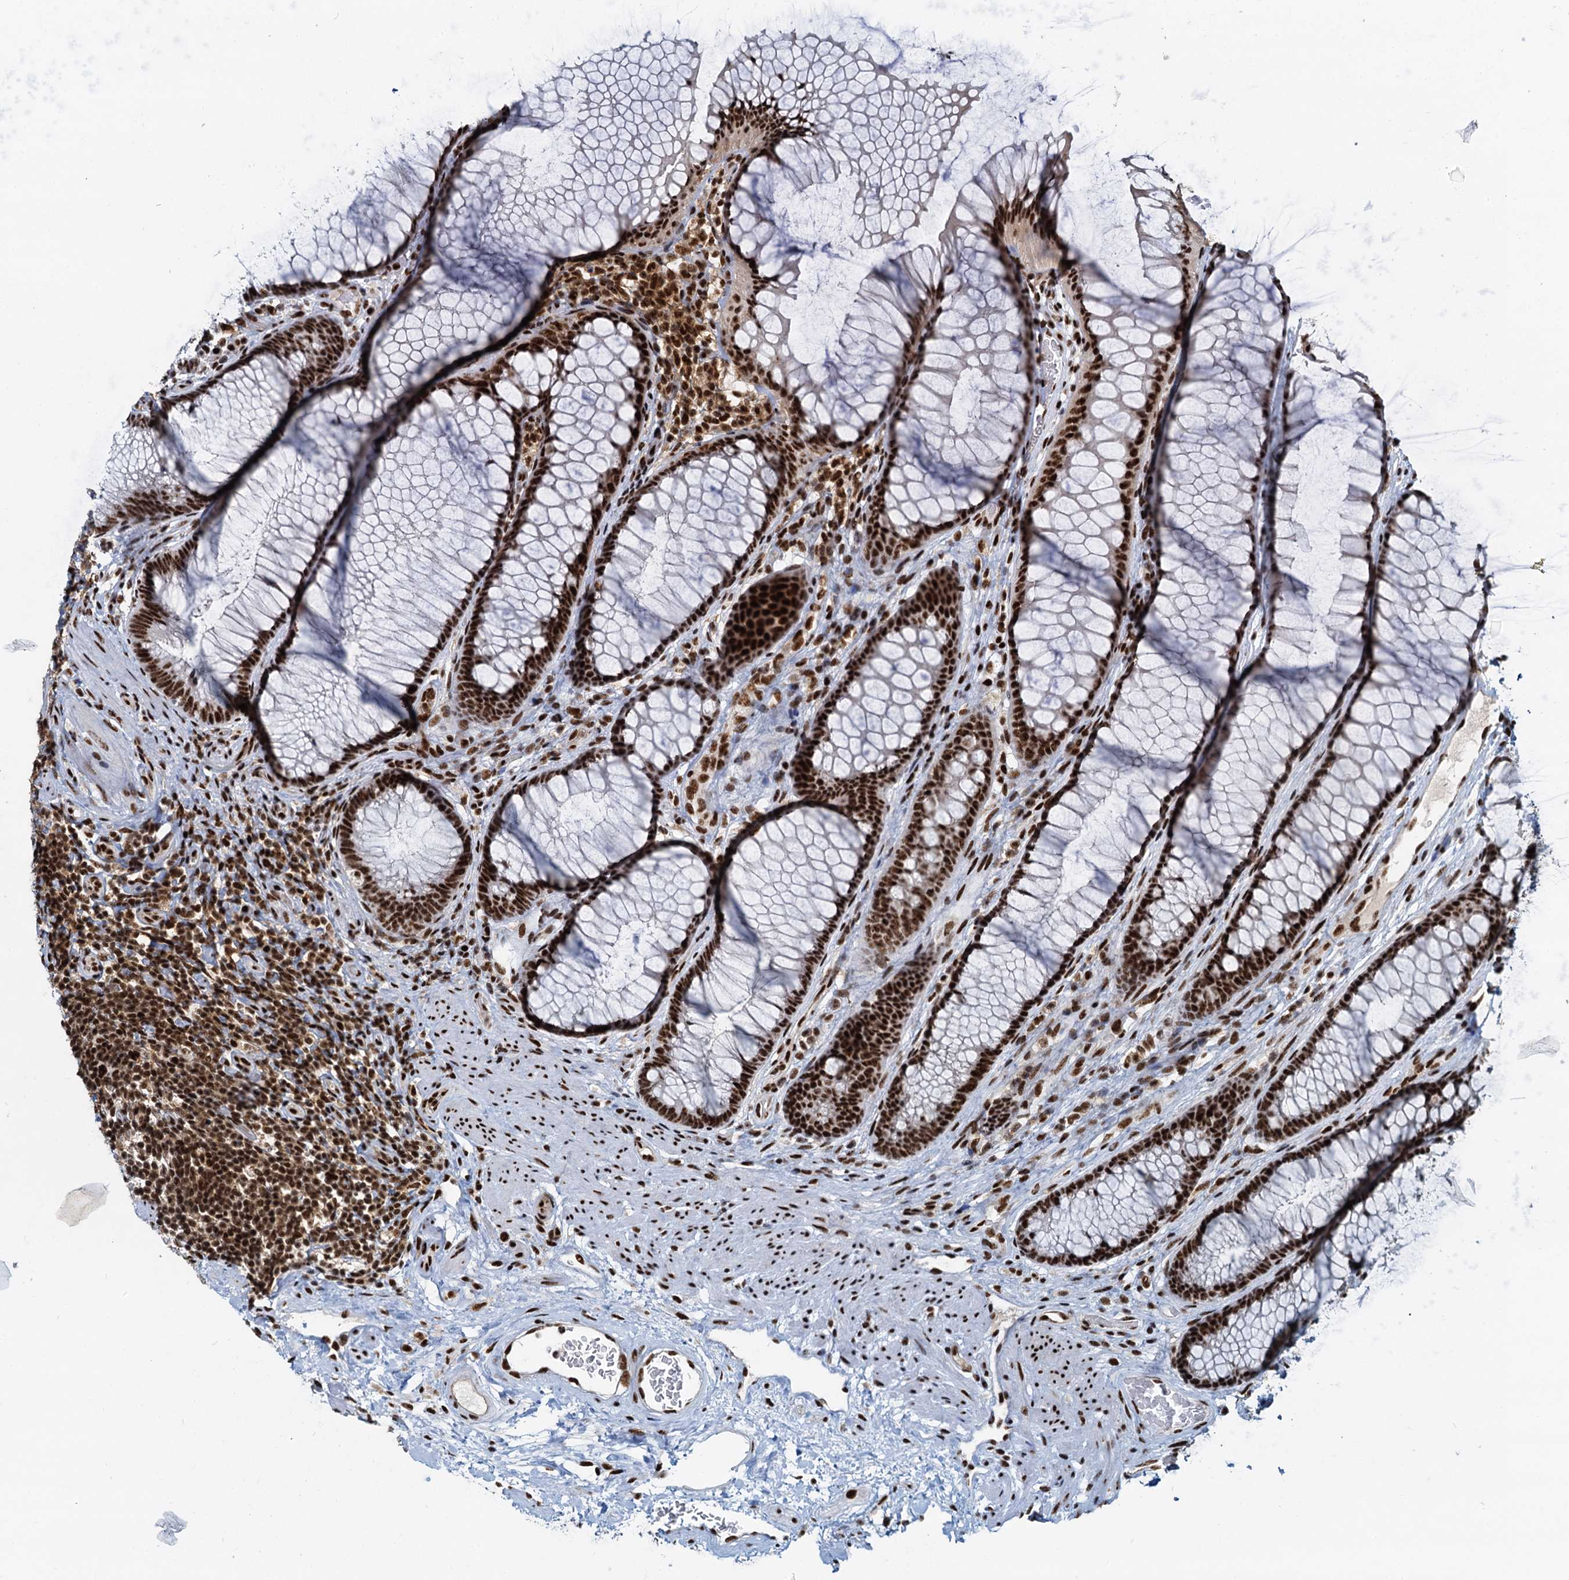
{"staining": {"intensity": "strong", "quantity": ">75%", "location": "nuclear"}, "tissue": "colon", "cell_type": "Endothelial cells", "image_type": "normal", "snomed": [{"axis": "morphology", "description": "Normal tissue, NOS"}, {"axis": "topography", "description": "Colon"}], "caption": "Benign colon was stained to show a protein in brown. There is high levels of strong nuclear expression in about >75% of endothelial cells.", "gene": "RBM26", "patient": {"sex": "female", "age": 82}}